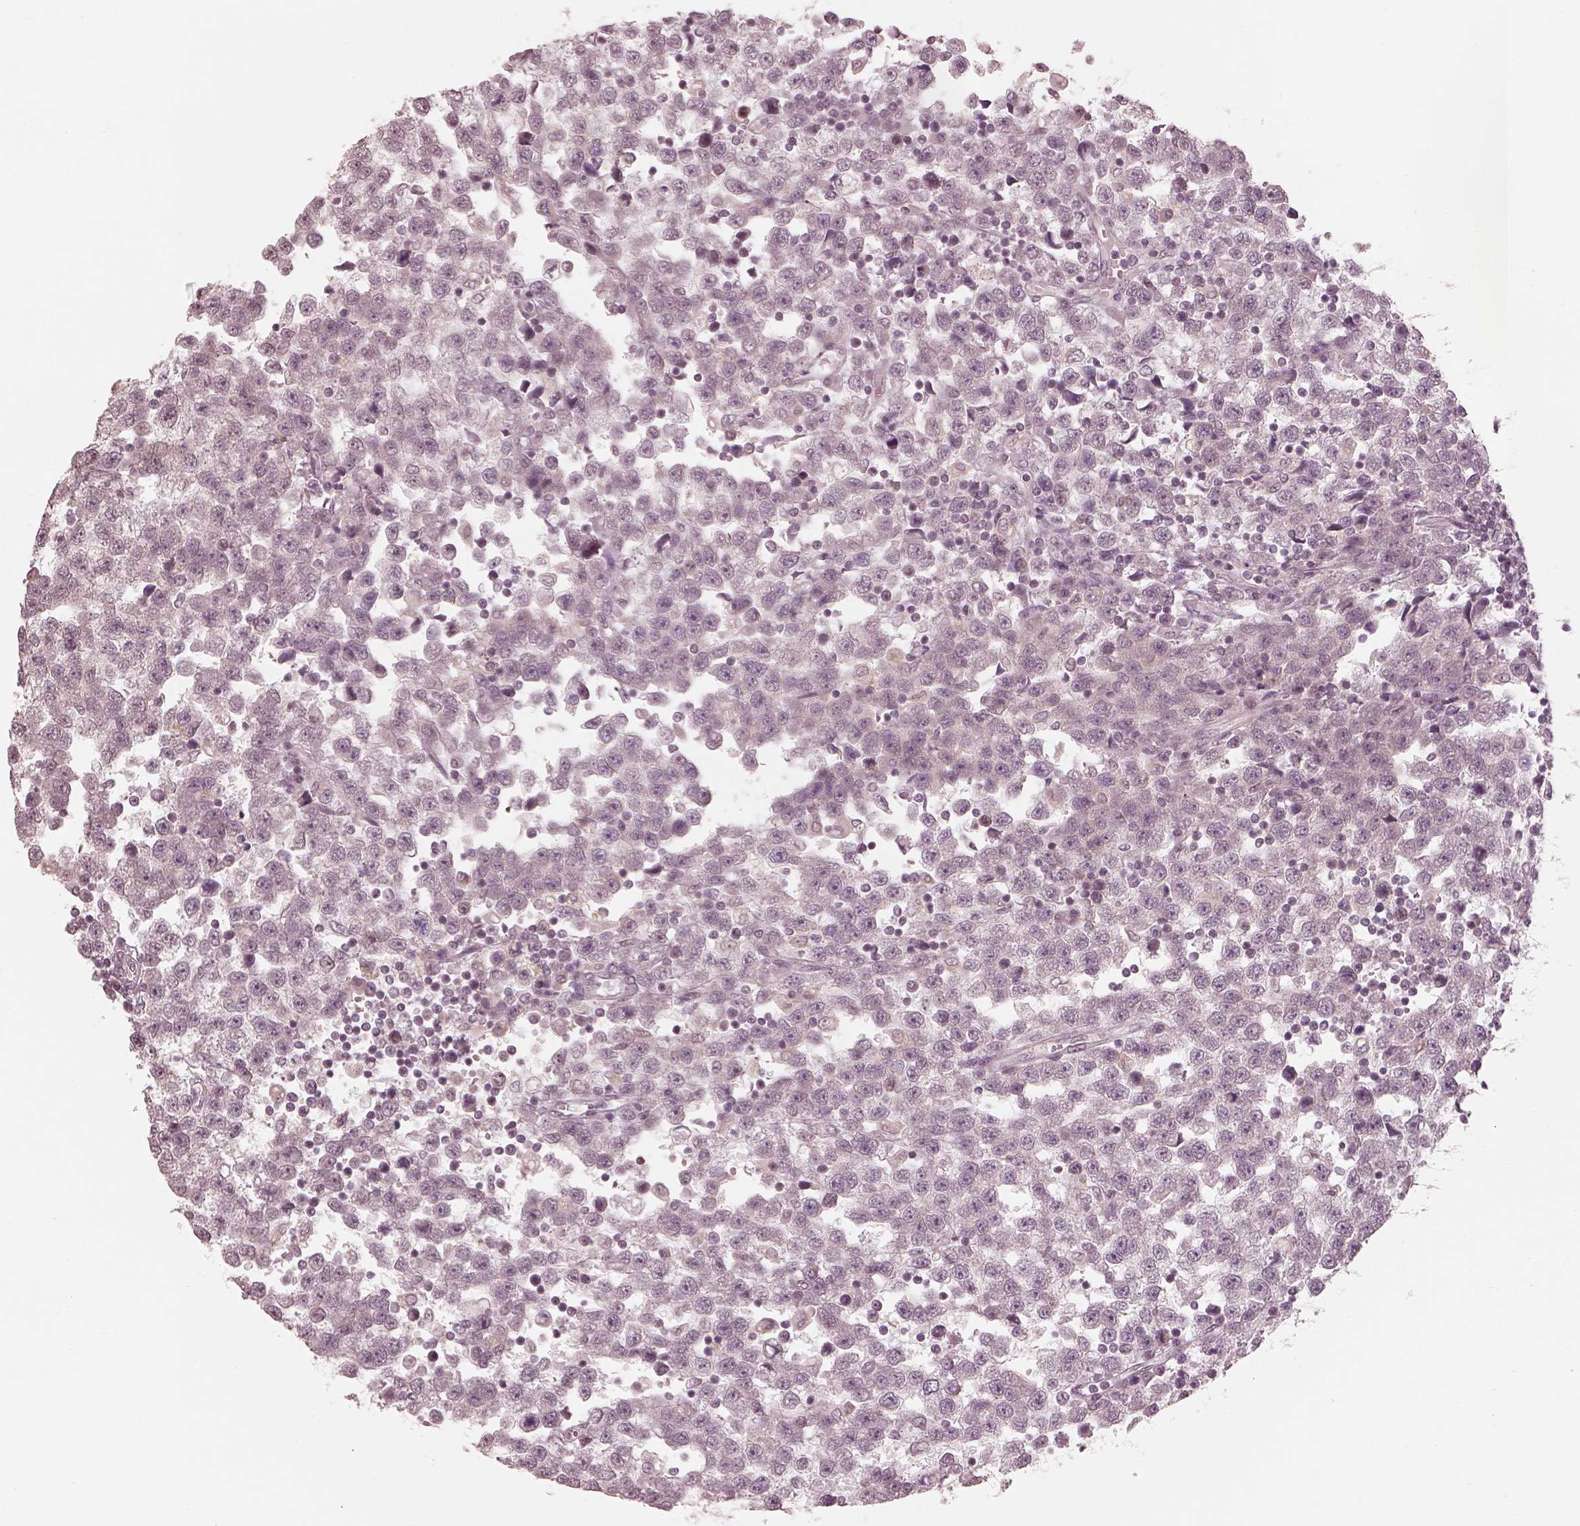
{"staining": {"intensity": "negative", "quantity": "none", "location": "none"}, "tissue": "testis cancer", "cell_type": "Tumor cells", "image_type": "cancer", "snomed": [{"axis": "morphology", "description": "Seminoma, NOS"}, {"axis": "topography", "description": "Testis"}], "caption": "Tumor cells are negative for brown protein staining in seminoma (testis). The staining was performed using DAB (3,3'-diaminobenzidine) to visualize the protein expression in brown, while the nuclei were stained in blue with hematoxylin (Magnification: 20x).", "gene": "IQCB1", "patient": {"sex": "male", "age": 34}}